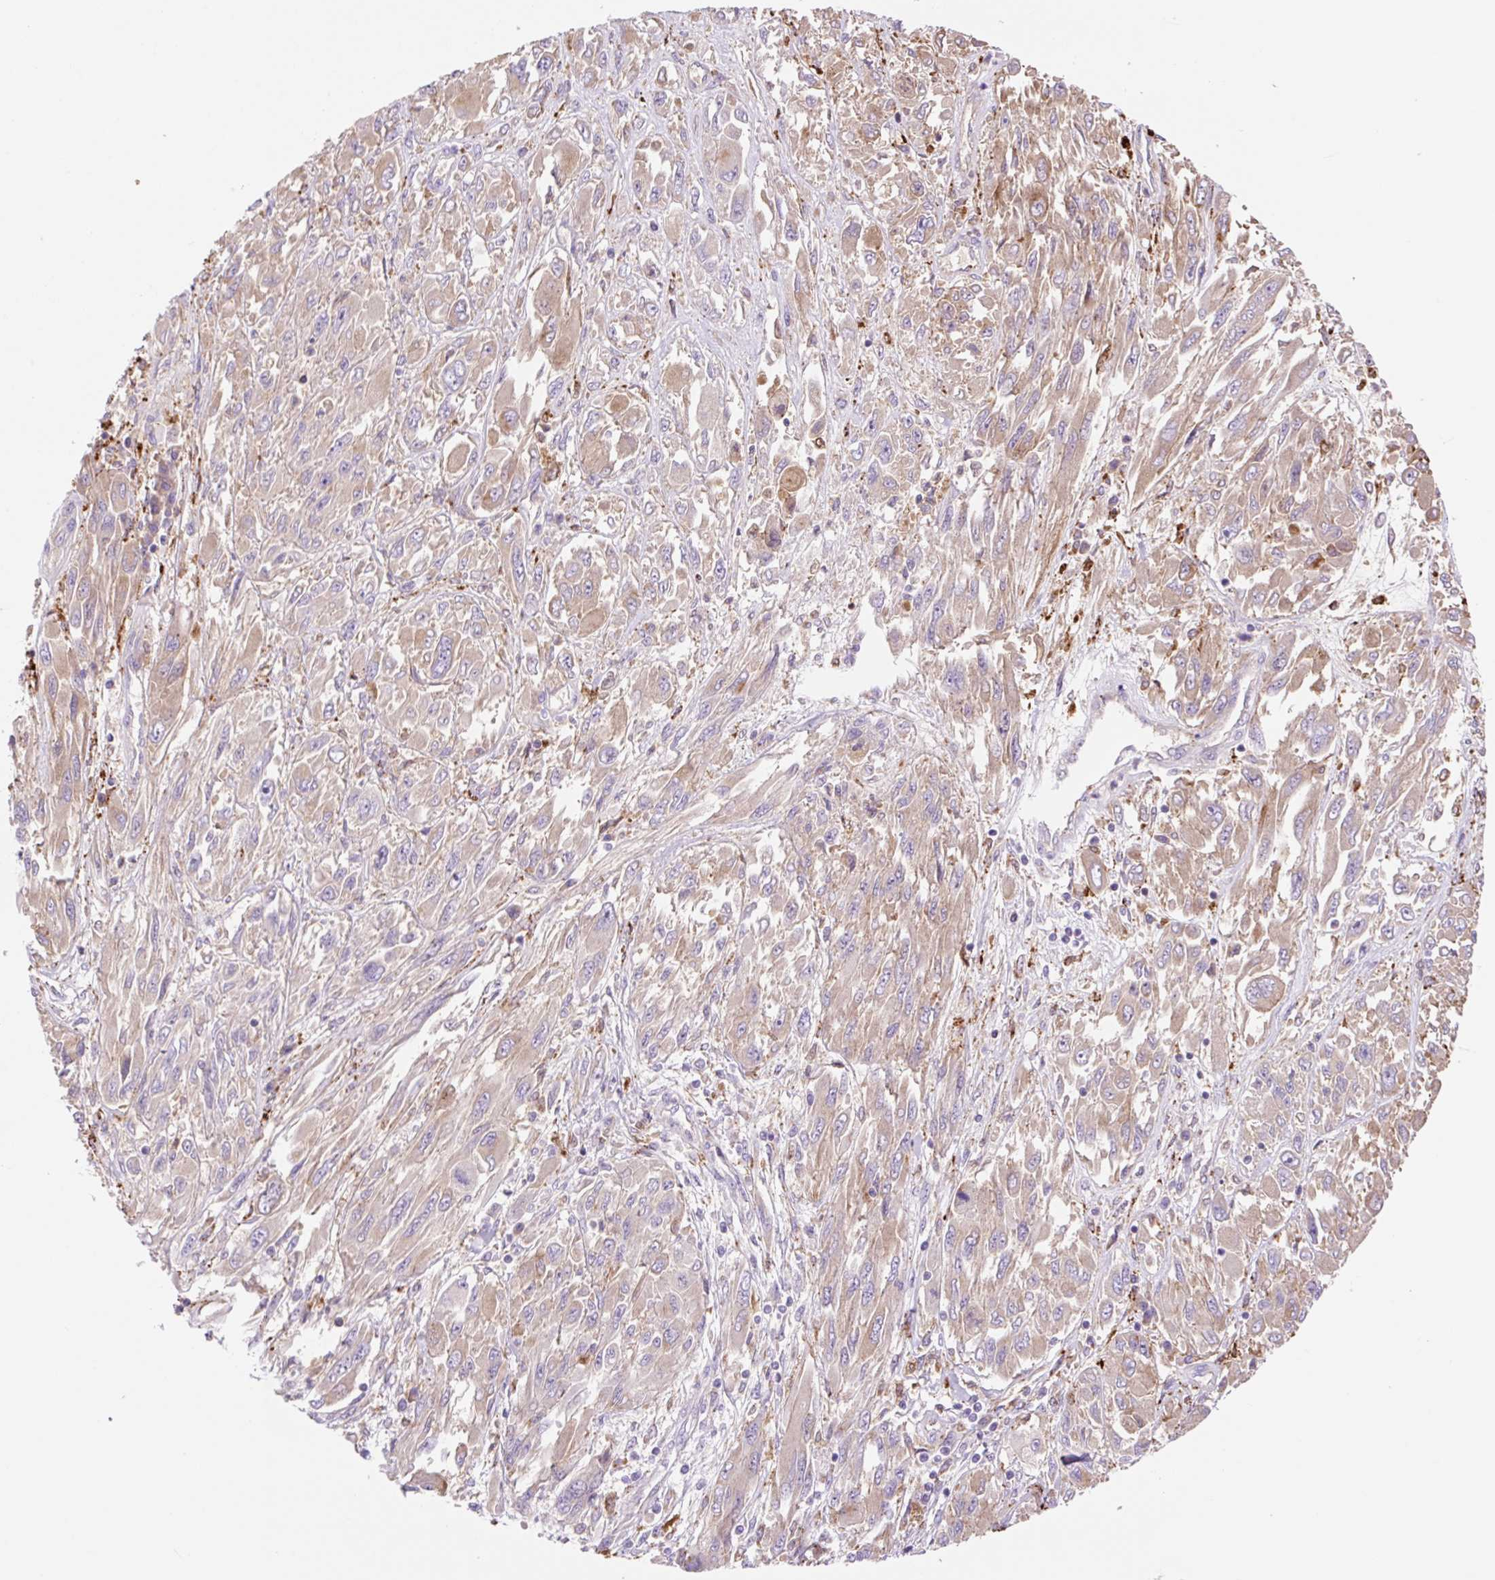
{"staining": {"intensity": "weak", "quantity": "25%-75%", "location": "cytoplasmic/membranous"}, "tissue": "melanoma", "cell_type": "Tumor cells", "image_type": "cancer", "snomed": [{"axis": "morphology", "description": "Malignant melanoma, NOS"}, {"axis": "topography", "description": "Skin"}], "caption": "Malignant melanoma tissue exhibits weak cytoplasmic/membranous staining in about 25%-75% of tumor cells, visualized by immunohistochemistry.", "gene": "HEXA", "patient": {"sex": "female", "age": 91}}